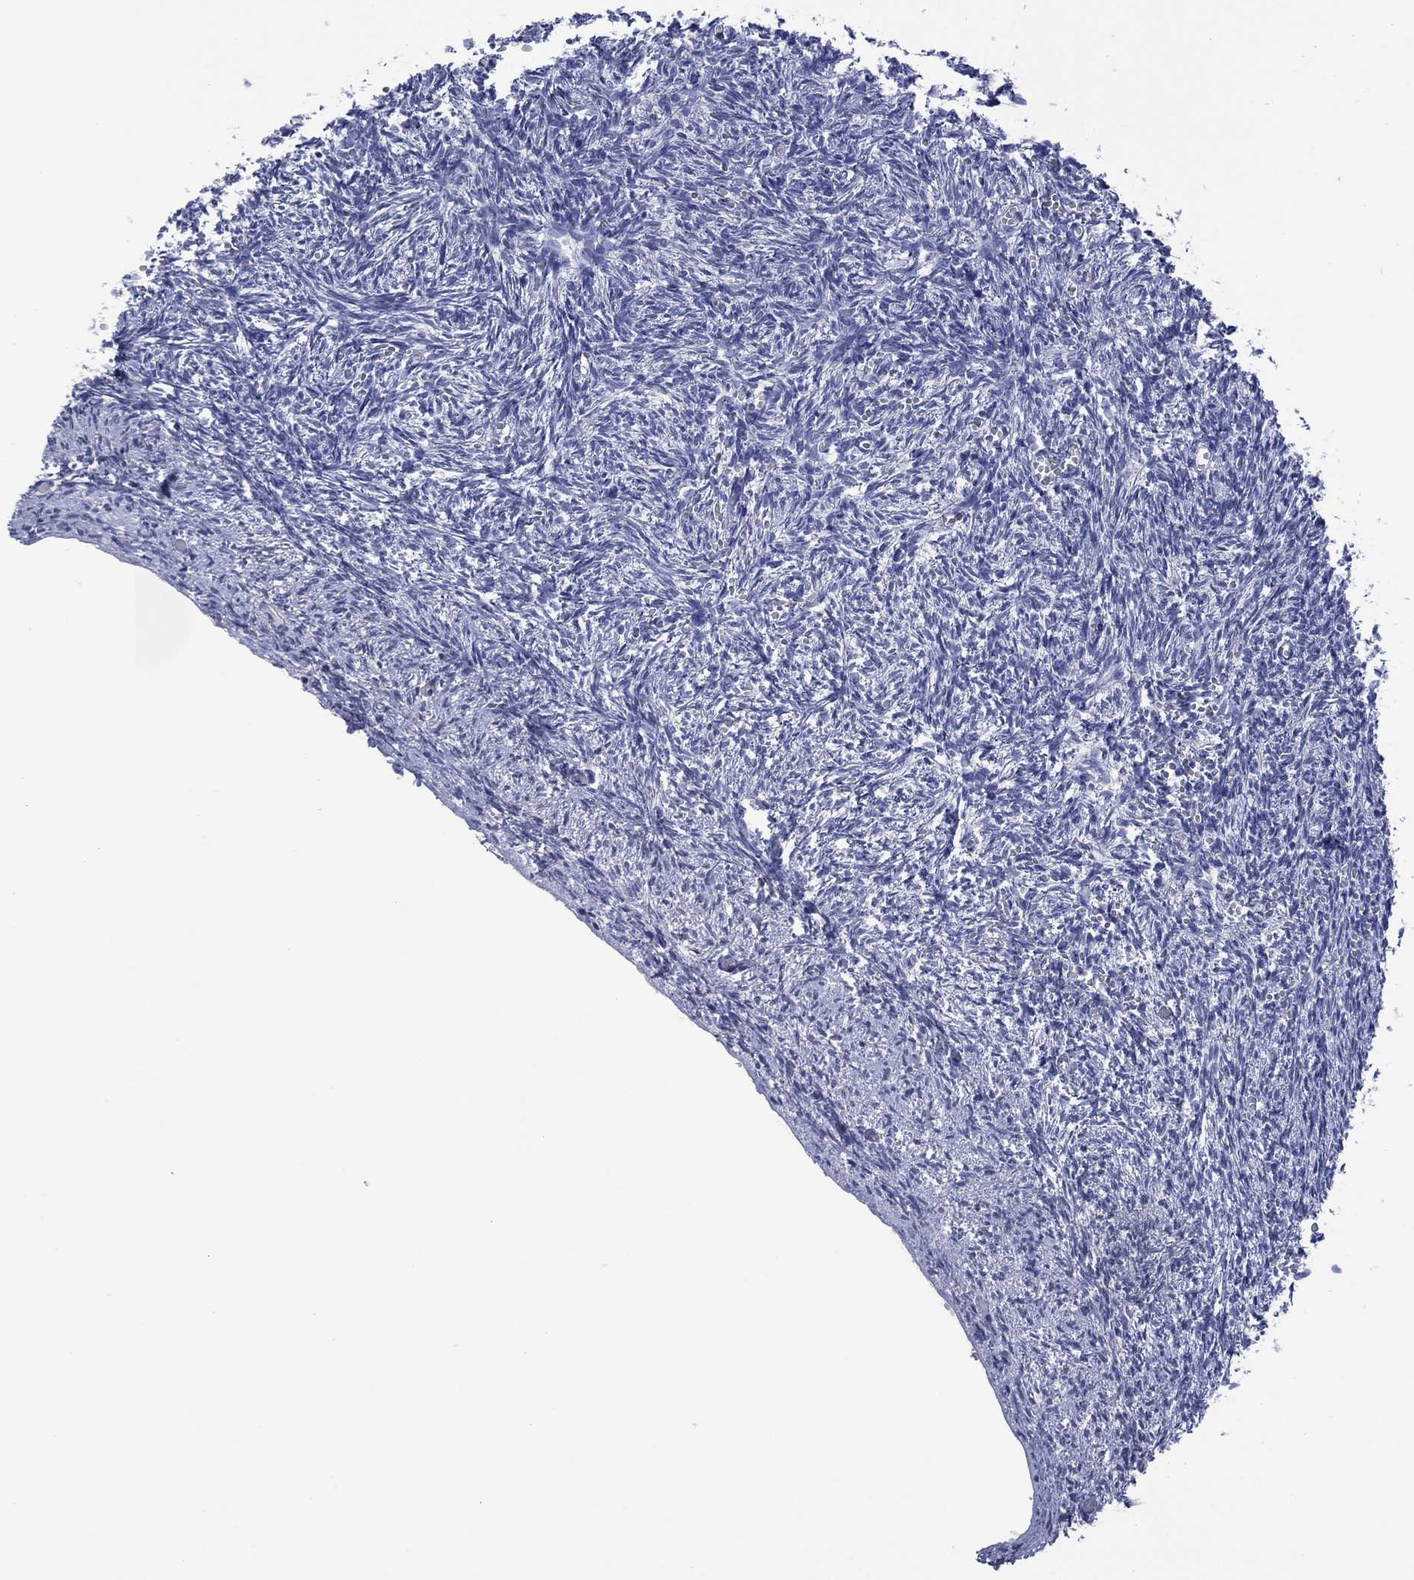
{"staining": {"intensity": "negative", "quantity": "none", "location": "none"}, "tissue": "ovary", "cell_type": "Ovarian stroma cells", "image_type": "normal", "snomed": [{"axis": "morphology", "description": "Normal tissue, NOS"}, {"axis": "topography", "description": "Ovary"}], "caption": "A high-resolution image shows immunohistochemistry (IHC) staining of unremarkable ovary, which reveals no significant expression in ovarian stroma cells.", "gene": "ASB10", "patient": {"sex": "female", "age": 43}}